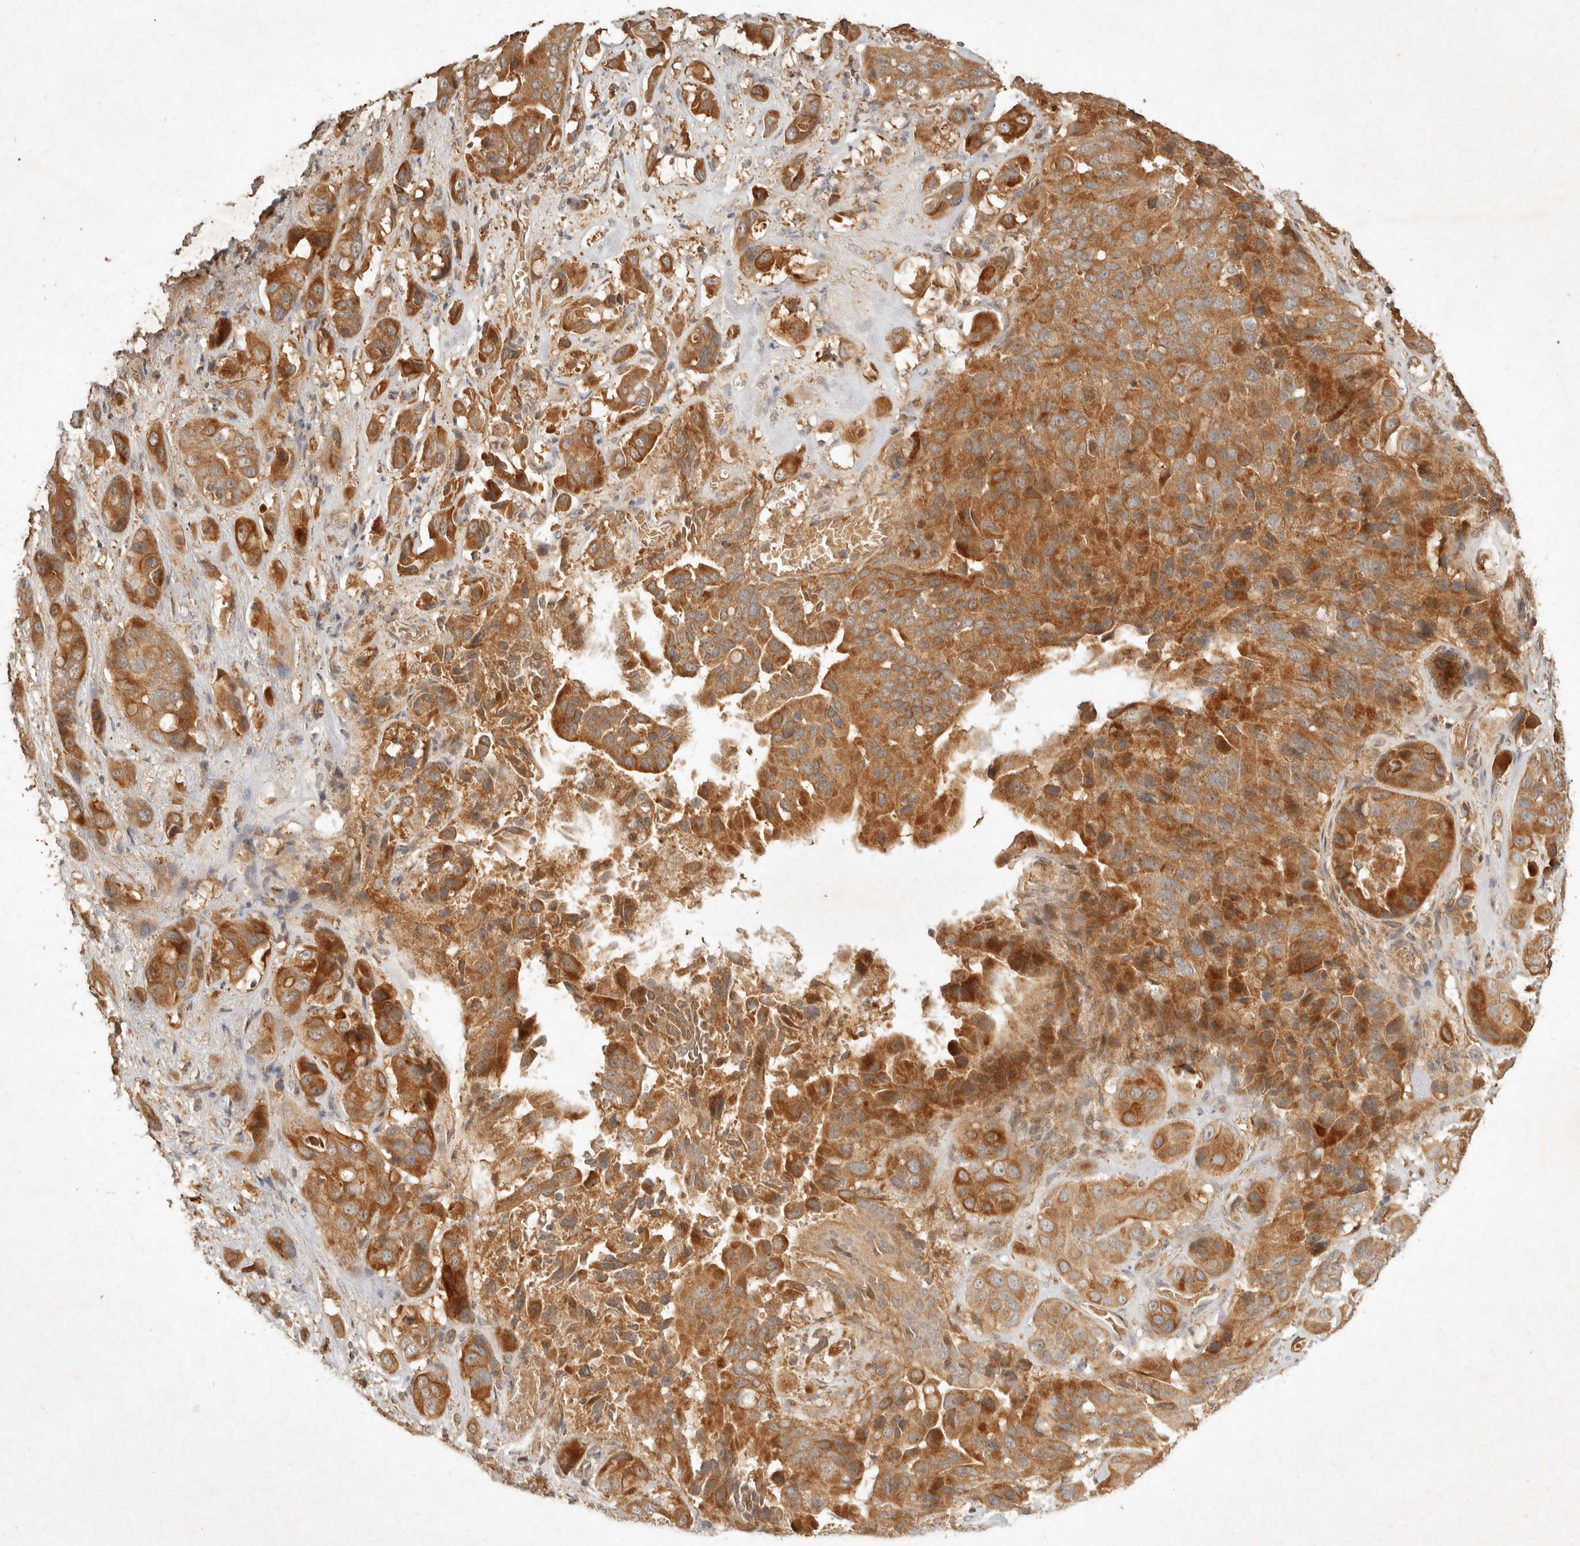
{"staining": {"intensity": "strong", "quantity": ">75%", "location": "cytoplasmic/membranous"}, "tissue": "liver cancer", "cell_type": "Tumor cells", "image_type": "cancer", "snomed": [{"axis": "morphology", "description": "Cholangiocarcinoma"}, {"axis": "topography", "description": "Liver"}], "caption": "Brown immunohistochemical staining in human liver cholangiocarcinoma shows strong cytoplasmic/membranous positivity in about >75% of tumor cells. The protein of interest is stained brown, and the nuclei are stained in blue (DAB (3,3'-diaminobenzidine) IHC with brightfield microscopy, high magnification).", "gene": "CLEC4C", "patient": {"sex": "female", "age": 52}}